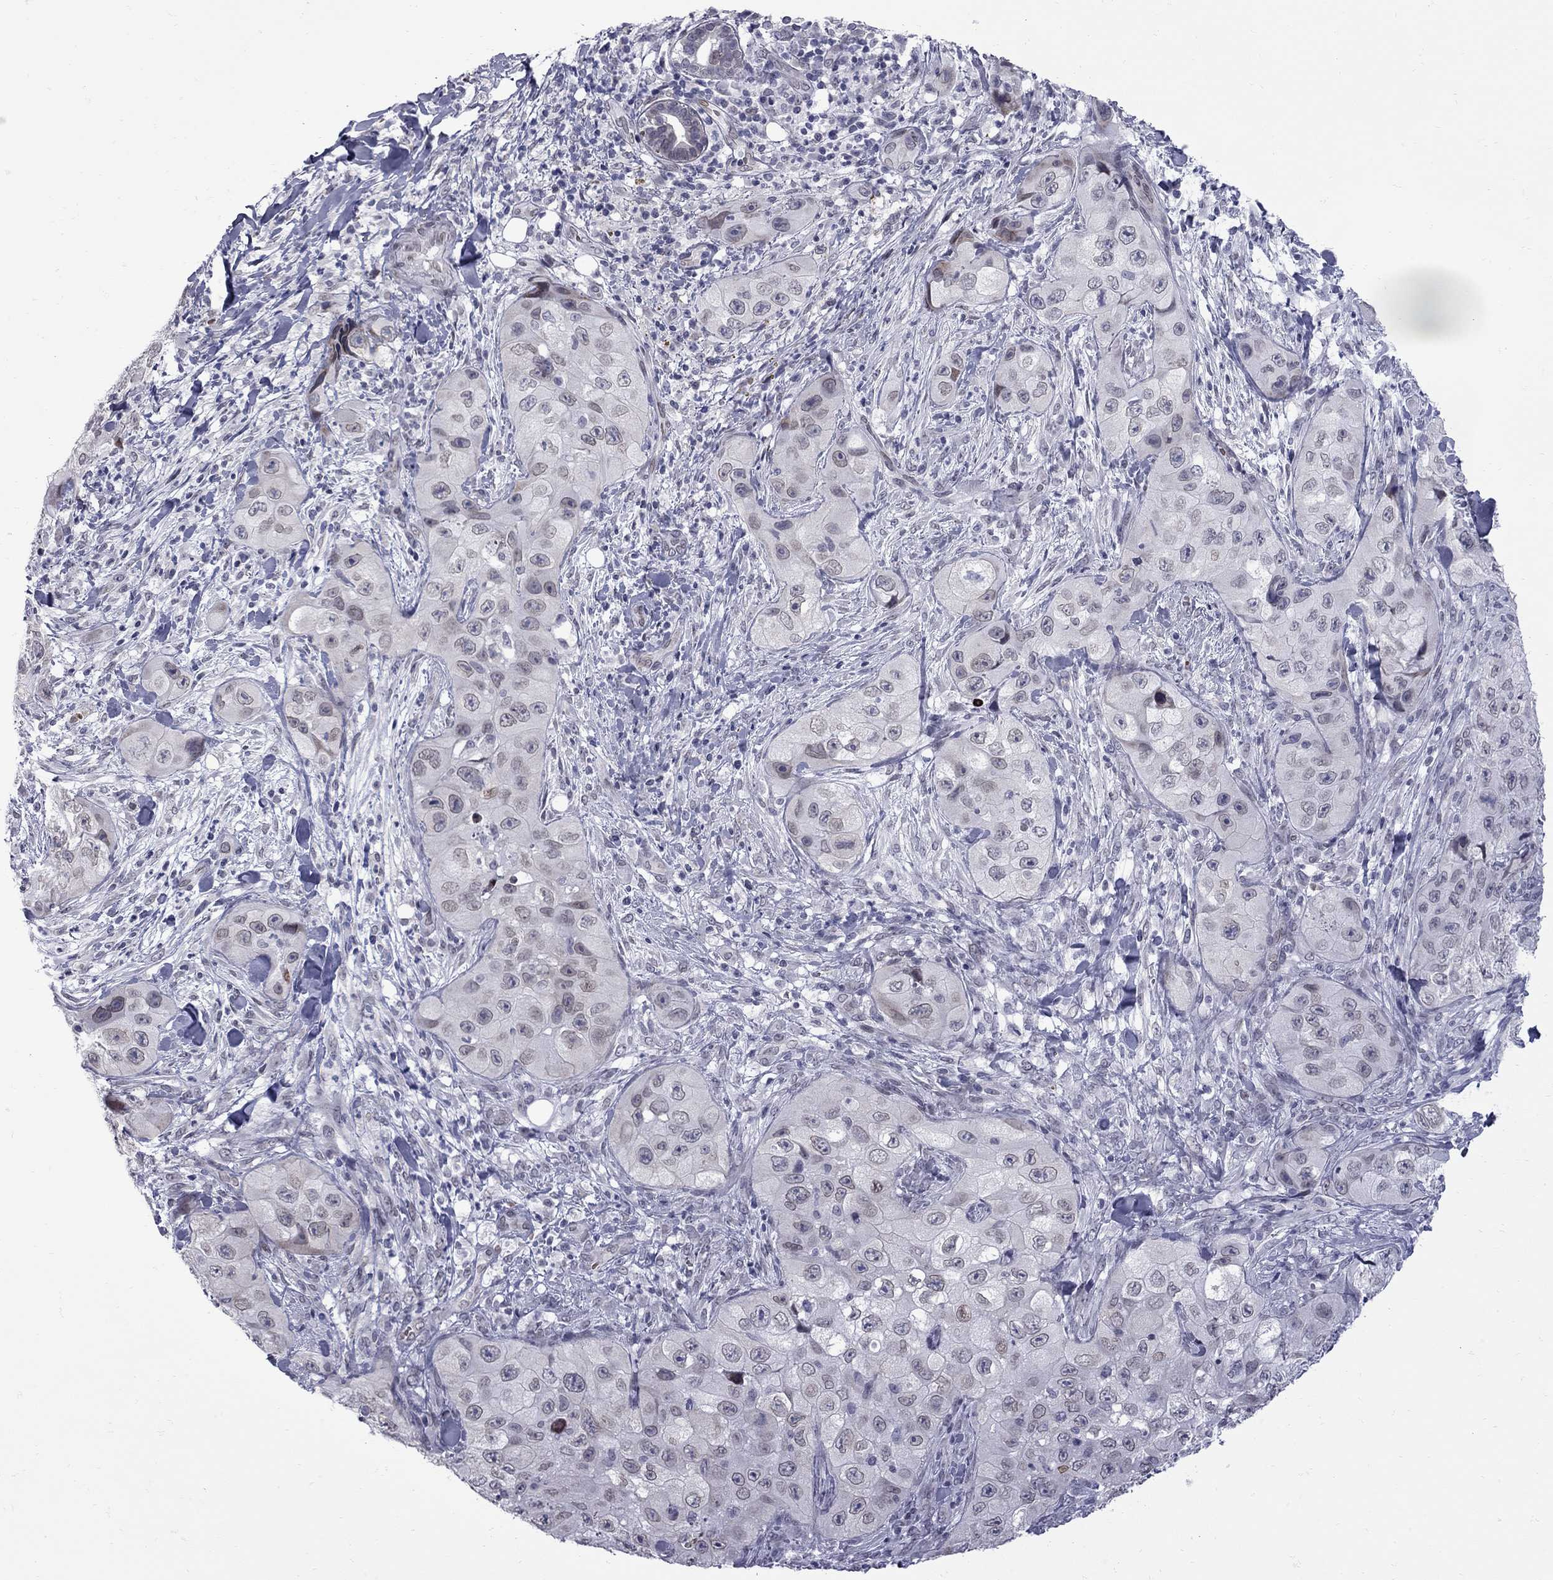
{"staining": {"intensity": "moderate", "quantity": "<25%", "location": "cytoplasmic/membranous"}, "tissue": "skin cancer", "cell_type": "Tumor cells", "image_type": "cancer", "snomed": [{"axis": "morphology", "description": "Squamous cell carcinoma, NOS"}, {"axis": "topography", "description": "Skin"}, {"axis": "topography", "description": "Subcutis"}], "caption": "Moderate cytoplasmic/membranous positivity for a protein is seen in approximately <25% of tumor cells of squamous cell carcinoma (skin) using immunohistochemistry.", "gene": "CLTCL1", "patient": {"sex": "male", "age": 73}}